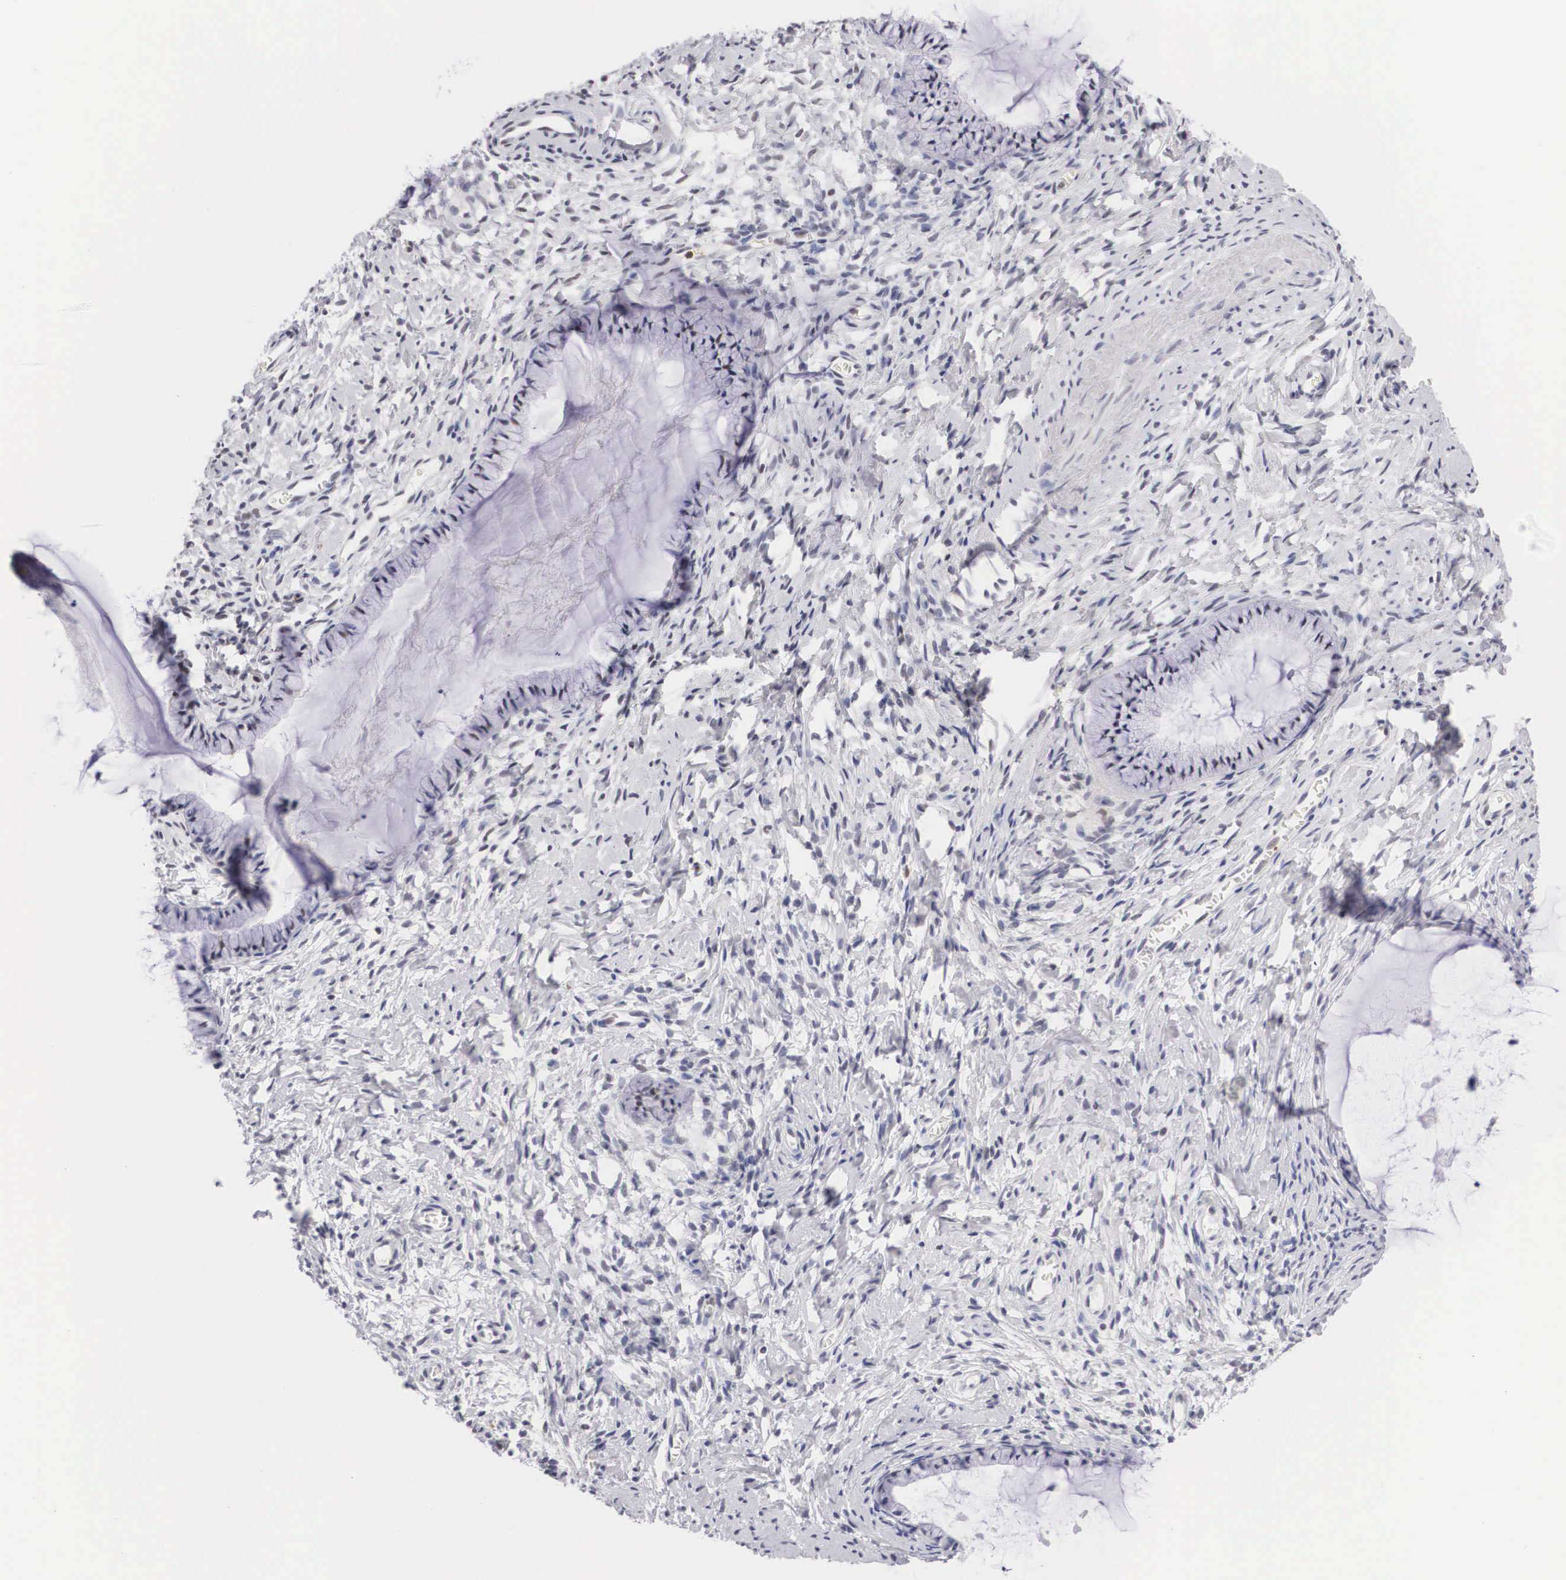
{"staining": {"intensity": "negative", "quantity": "none", "location": "none"}, "tissue": "cervix", "cell_type": "Glandular cells", "image_type": "normal", "snomed": [{"axis": "morphology", "description": "Normal tissue, NOS"}, {"axis": "topography", "description": "Cervix"}], "caption": "The IHC photomicrograph has no significant positivity in glandular cells of cervix.", "gene": "FAM47A", "patient": {"sex": "female", "age": 70}}